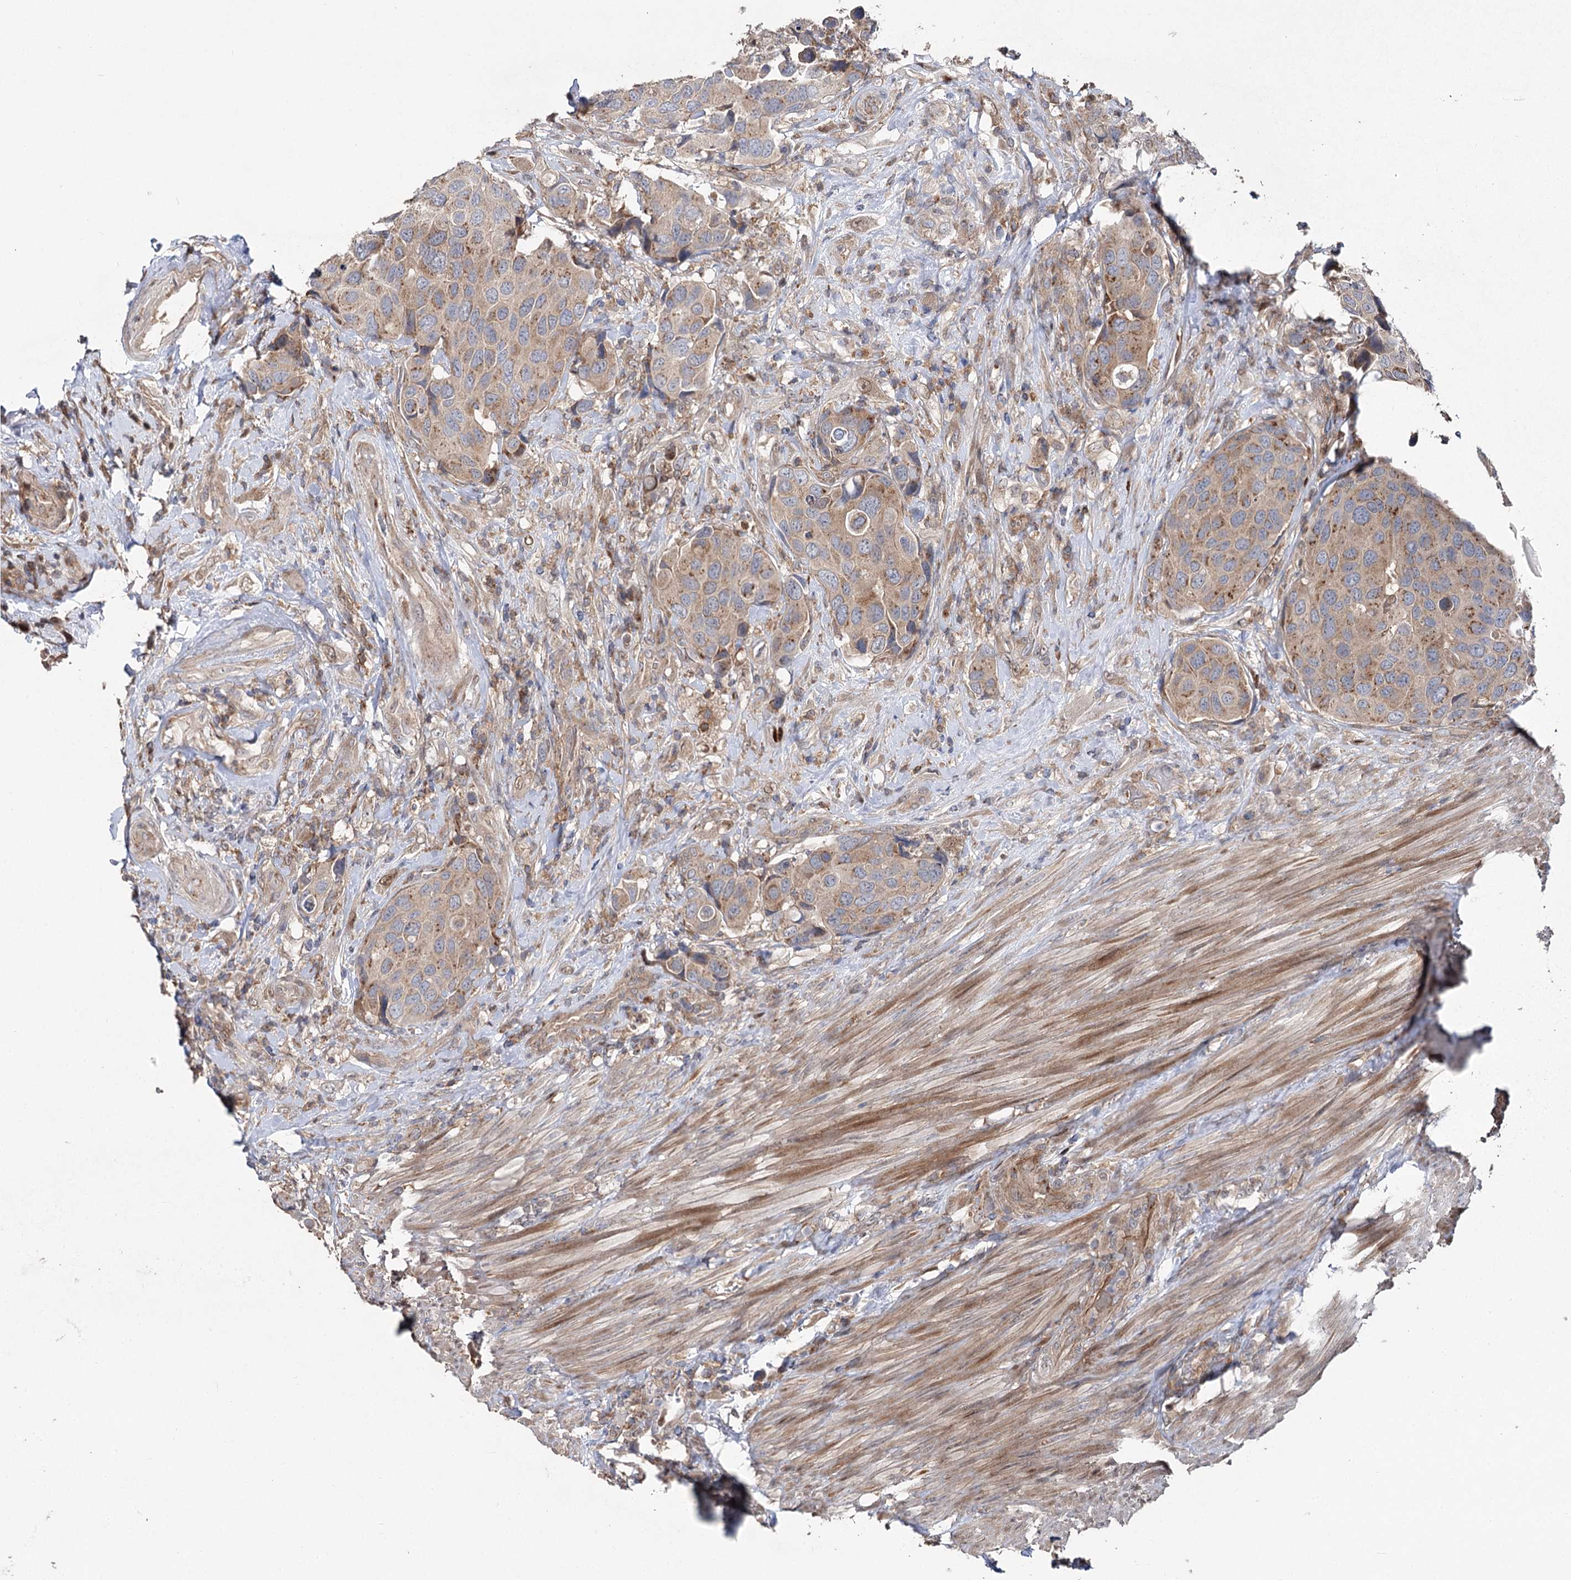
{"staining": {"intensity": "moderate", "quantity": "<25%", "location": "cytoplasmic/membranous"}, "tissue": "urothelial cancer", "cell_type": "Tumor cells", "image_type": "cancer", "snomed": [{"axis": "morphology", "description": "Urothelial carcinoma, High grade"}, {"axis": "topography", "description": "Urinary bladder"}], "caption": "Immunohistochemical staining of high-grade urothelial carcinoma exhibits moderate cytoplasmic/membranous protein positivity in approximately <25% of tumor cells.", "gene": "STX6", "patient": {"sex": "male", "age": 74}}